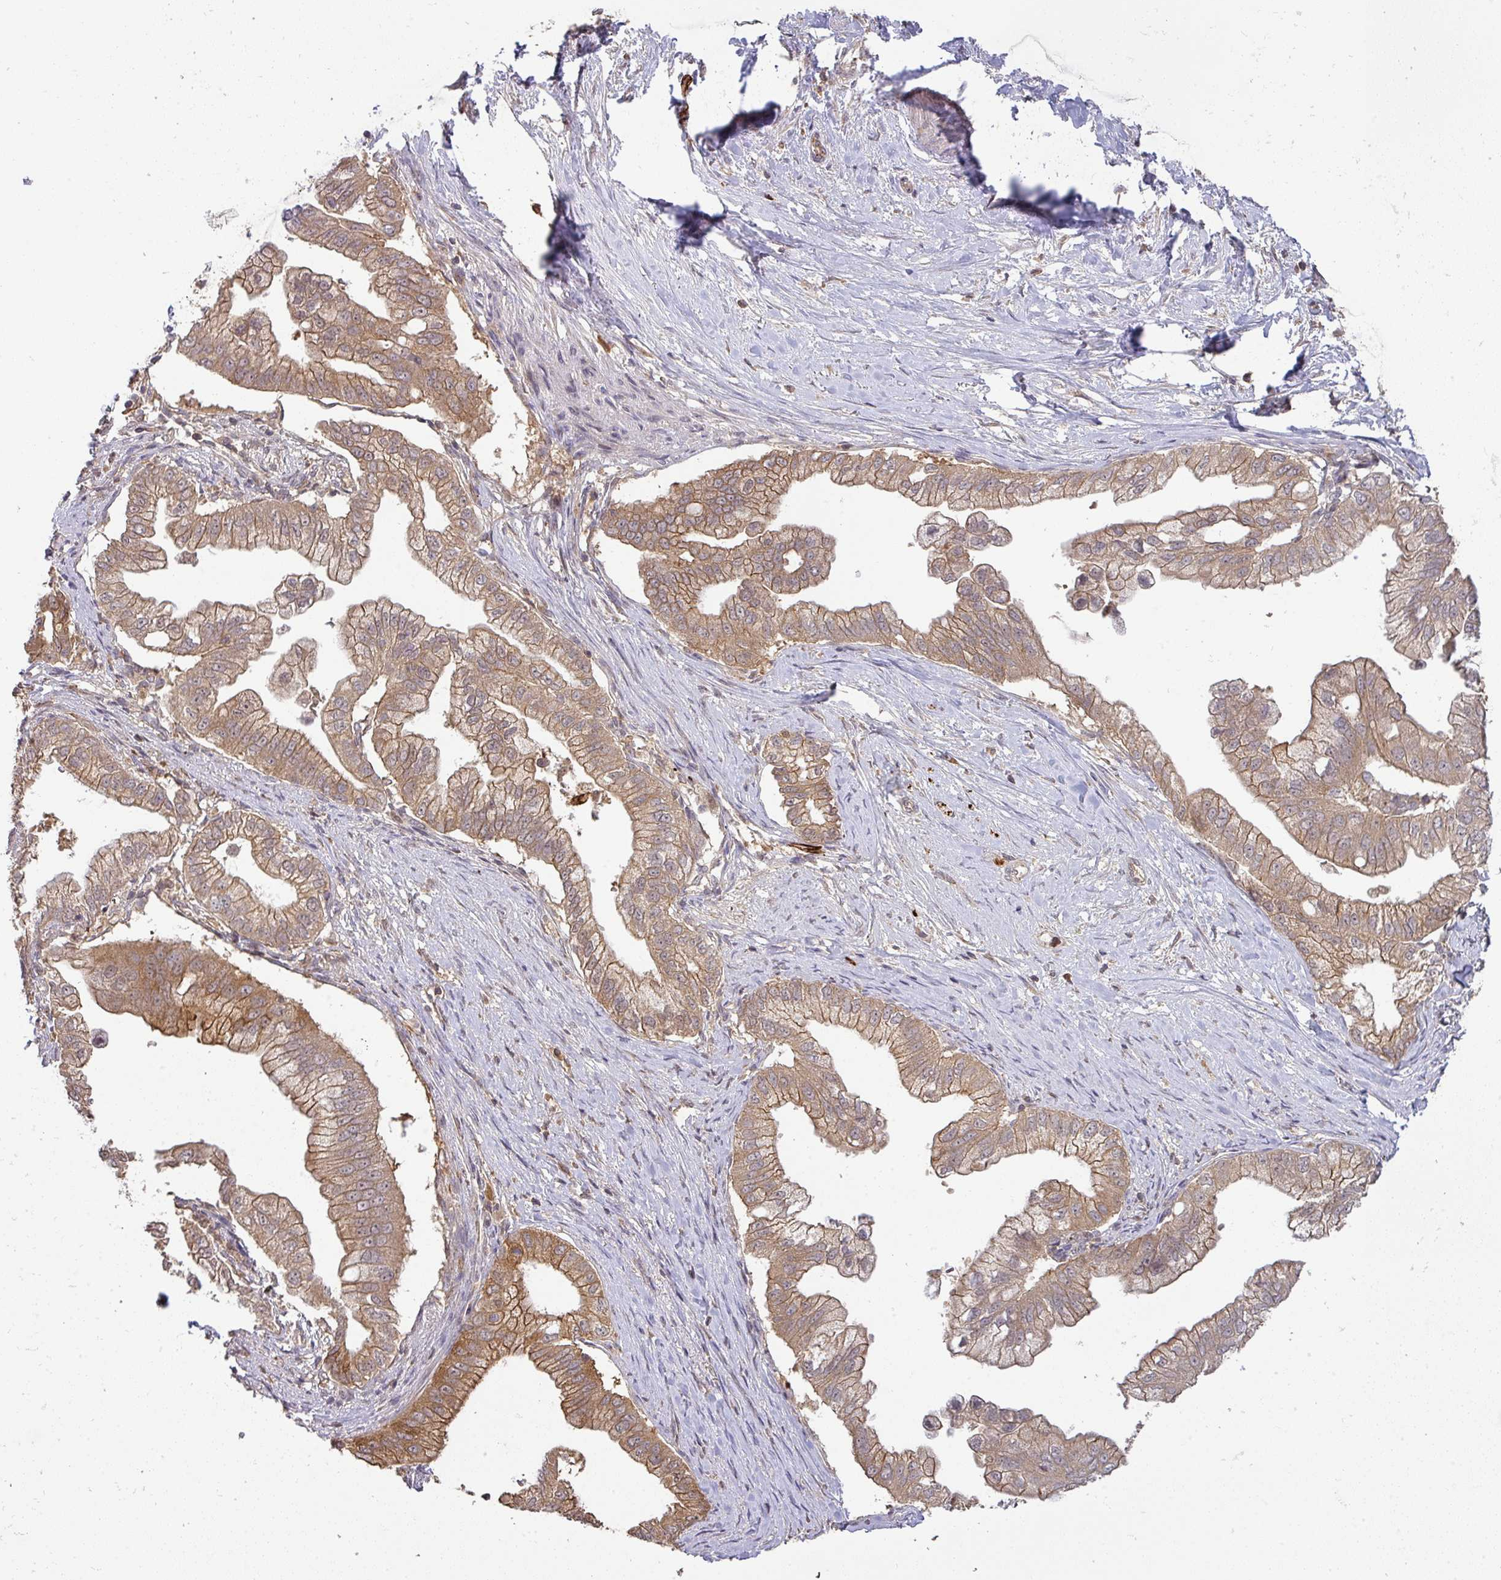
{"staining": {"intensity": "moderate", "quantity": ">75%", "location": "cytoplasmic/membranous"}, "tissue": "pancreatic cancer", "cell_type": "Tumor cells", "image_type": "cancer", "snomed": [{"axis": "morphology", "description": "Adenocarcinoma, NOS"}, {"axis": "topography", "description": "Pancreas"}], "caption": "A histopathology image of human pancreatic adenocarcinoma stained for a protein demonstrates moderate cytoplasmic/membranous brown staining in tumor cells.", "gene": "CCDC121", "patient": {"sex": "male", "age": 70}}